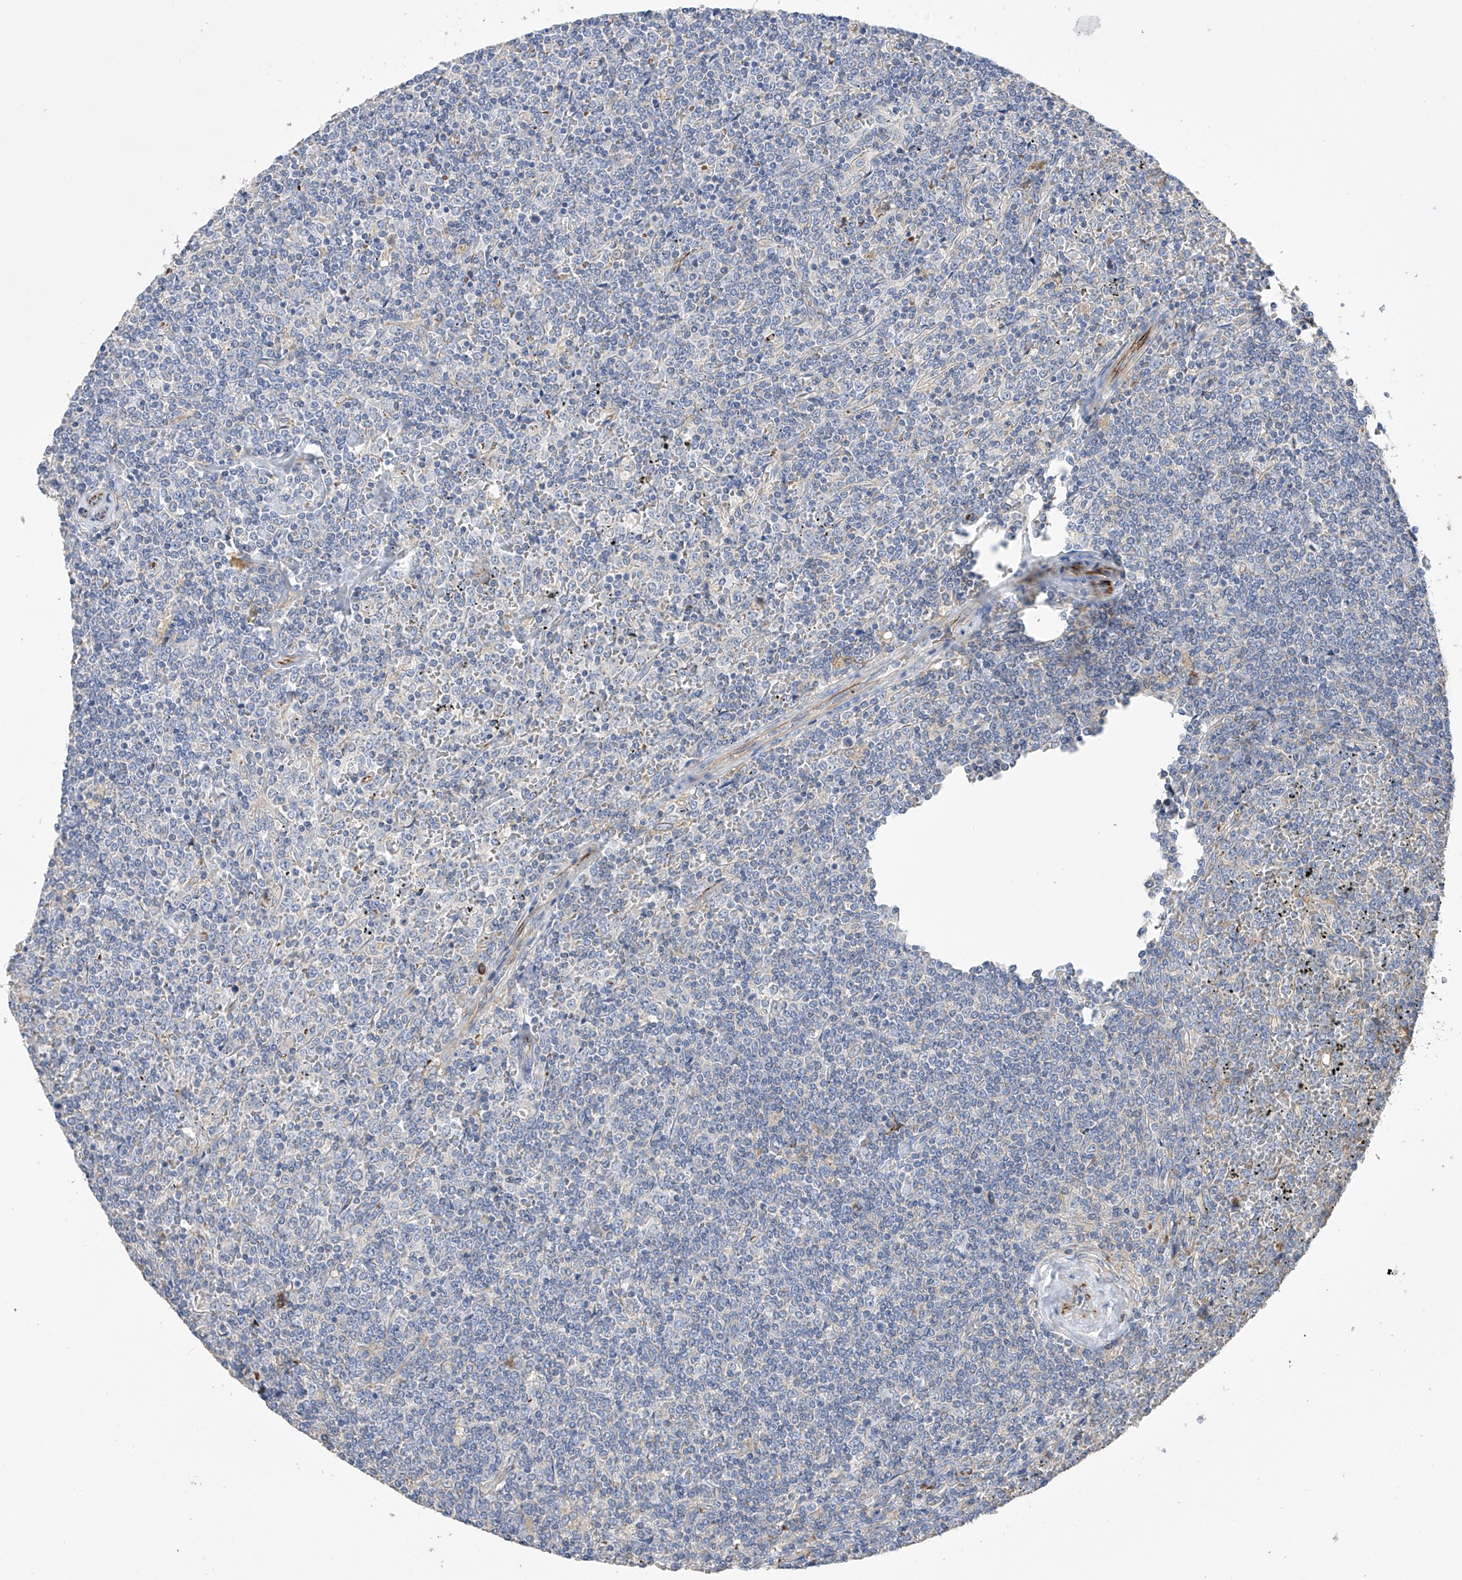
{"staining": {"intensity": "negative", "quantity": "none", "location": "none"}, "tissue": "lymphoma", "cell_type": "Tumor cells", "image_type": "cancer", "snomed": [{"axis": "morphology", "description": "Malignant lymphoma, non-Hodgkin's type, Low grade"}, {"axis": "topography", "description": "Spleen"}], "caption": "Human low-grade malignant lymphoma, non-Hodgkin's type stained for a protein using immunohistochemistry (IHC) demonstrates no expression in tumor cells.", "gene": "NFATC4", "patient": {"sex": "female", "age": 19}}